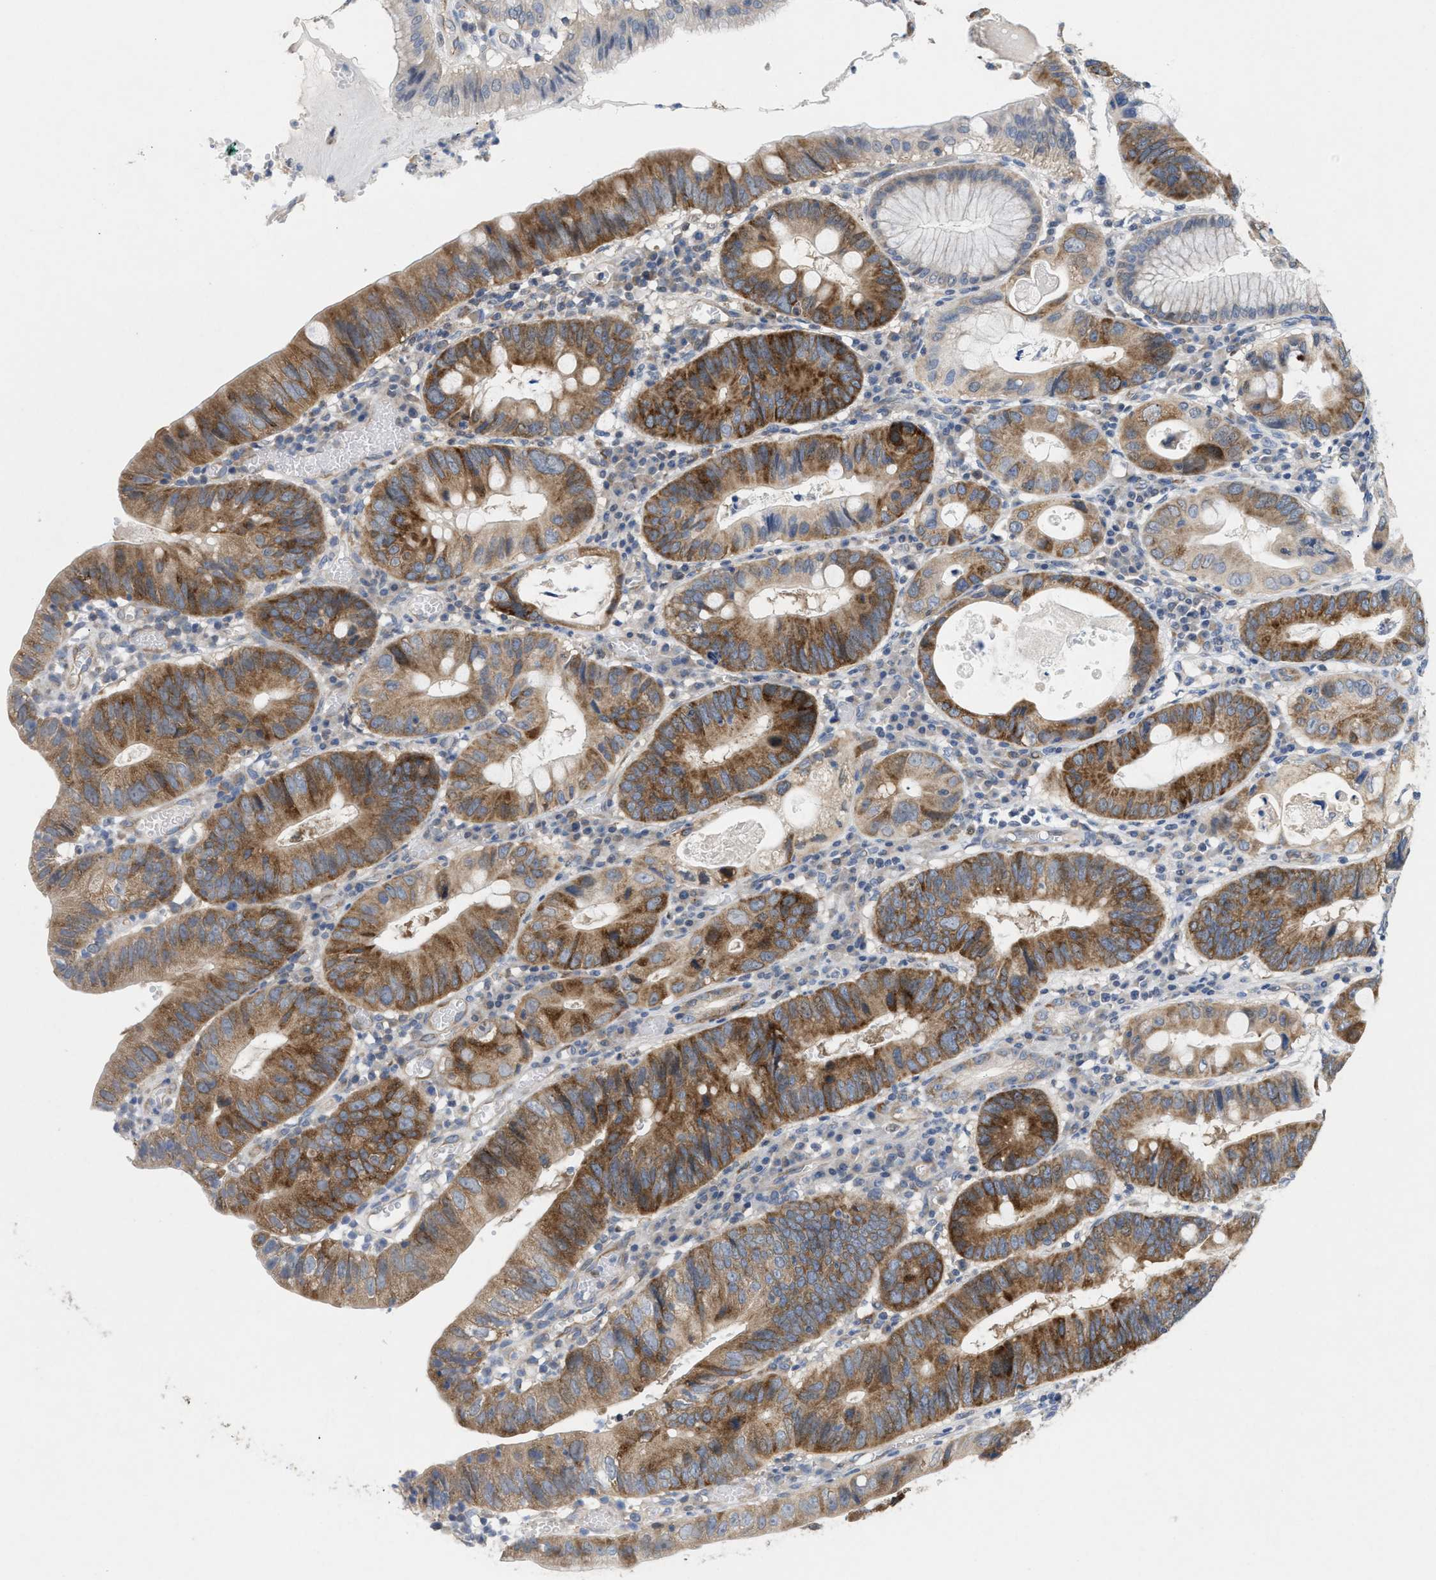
{"staining": {"intensity": "moderate", "quantity": ">75%", "location": "cytoplasmic/membranous"}, "tissue": "stomach cancer", "cell_type": "Tumor cells", "image_type": "cancer", "snomed": [{"axis": "morphology", "description": "Adenocarcinoma, NOS"}, {"axis": "topography", "description": "Stomach"}], "caption": "Immunohistochemistry (IHC) (DAB) staining of stomach cancer (adenocarcinoma) shows moderate cytoplasmic/membranous protein staining in approximately >75% of tumor cells.", "gene": "UBAP2", "patient": {"sex": "male", "age": 59}}